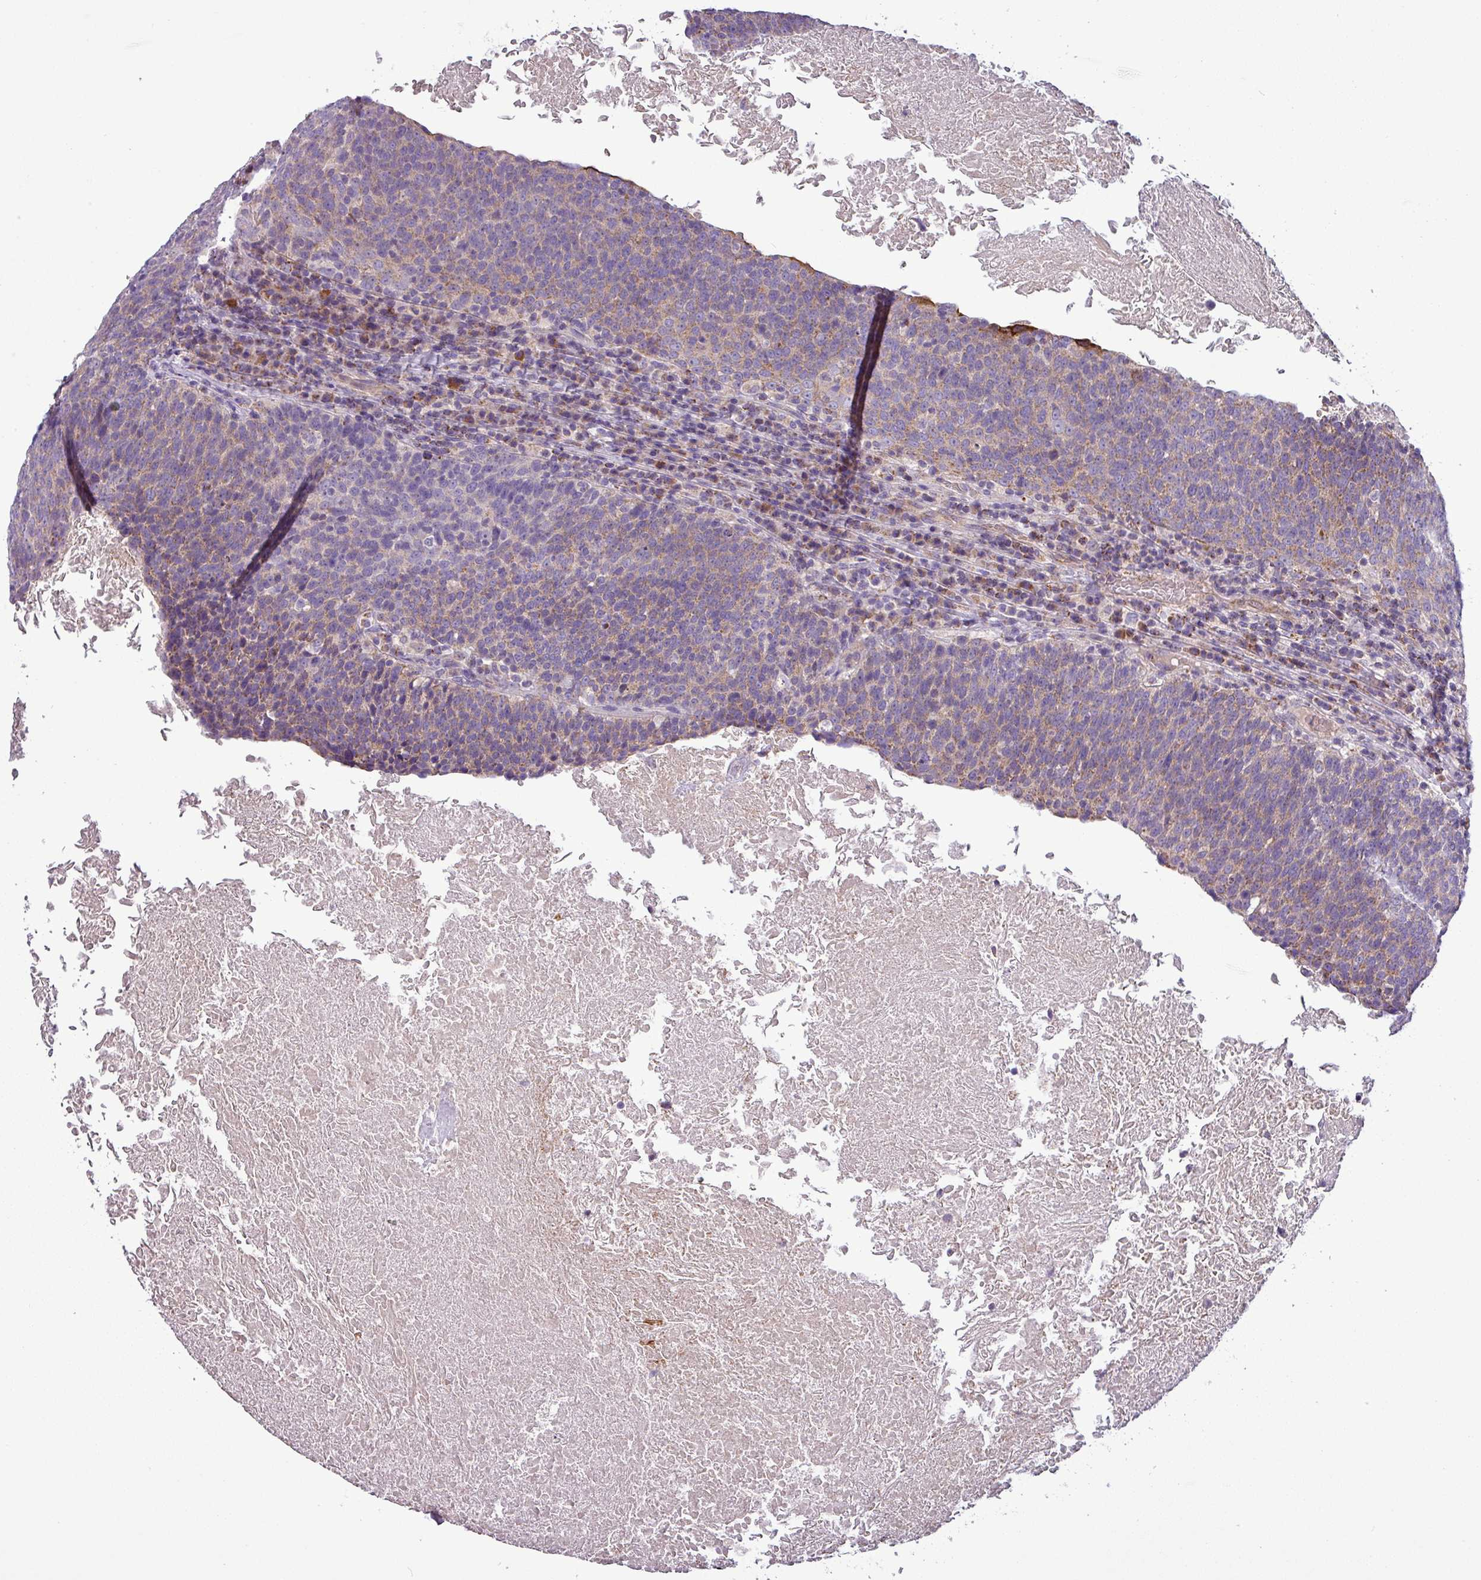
{"staining": {"intensity": "weak", "quantity": ">75%", "location": "cytoplasmic/membranous"}, "tissue": "head and neck cancer", "cell_type": "Tumor cells", "image_type": "cancer", "snomed": [{"axis": "morphology", "description": "Squamous cell carcinoma, NOS"}, {"axis": "morphology", "description": "Squamous cell carcinoma, metastatic, NOS"}, {"axis": "topography", "description": "Lymph node"}, {"axis": "topography", "description": "Head-Neck"}], "caption": "This histopathology image displays immunohistochemistry staining of human metastatic squamous cell carcinoma (head and neck), with low weak cytoplasmic/membranous staining in about >75% of tumor cells.", "gene": "PNMA6A", "patient": {"sex": "male", "age": 62}}